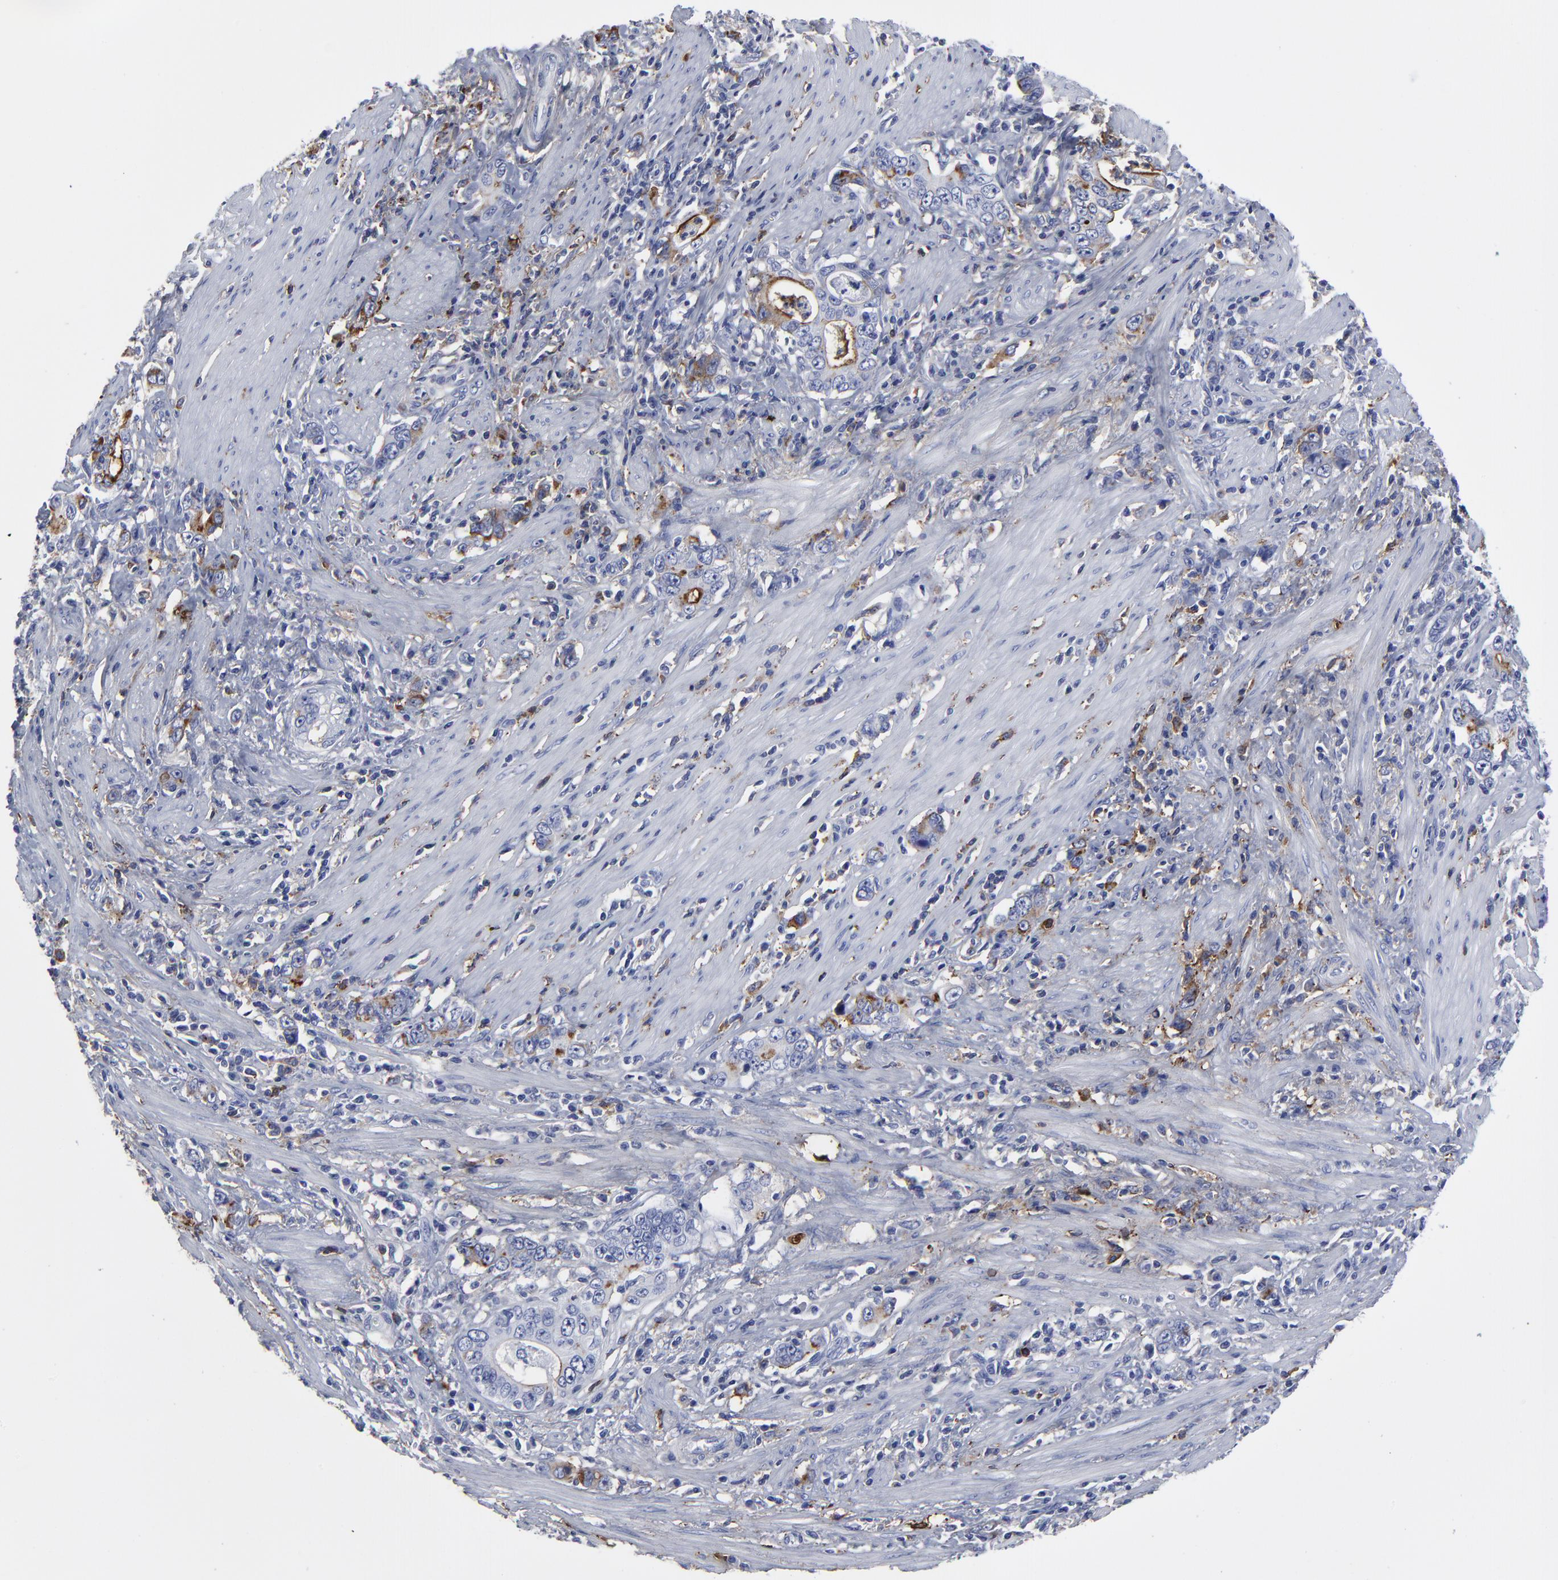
{"staining": {"intensity": "strong", "quantity": "25%-75%", "location": "cytoplasmic/membranous"}, "tissue": "stomach cancer", "cell_type": "Tumor cells", "image_type": "cancer", "snomed": [{"axis": "morphology", "description": "Adenocarcinoma, NOS"}, {"axis": "topography", "description": "Stomach, lower"}], "caption": "Immunohistochemical staining of stomach cancer (adenocarcinoma) exhibits high levels of strong cytoplasmic/membranous expression in about 25%-75% of tumor cells. The protein is shown in brown color, while the nuclei are stained blue.", "gene": "DCN", "patient": {"sex": "female", "age": 72}}